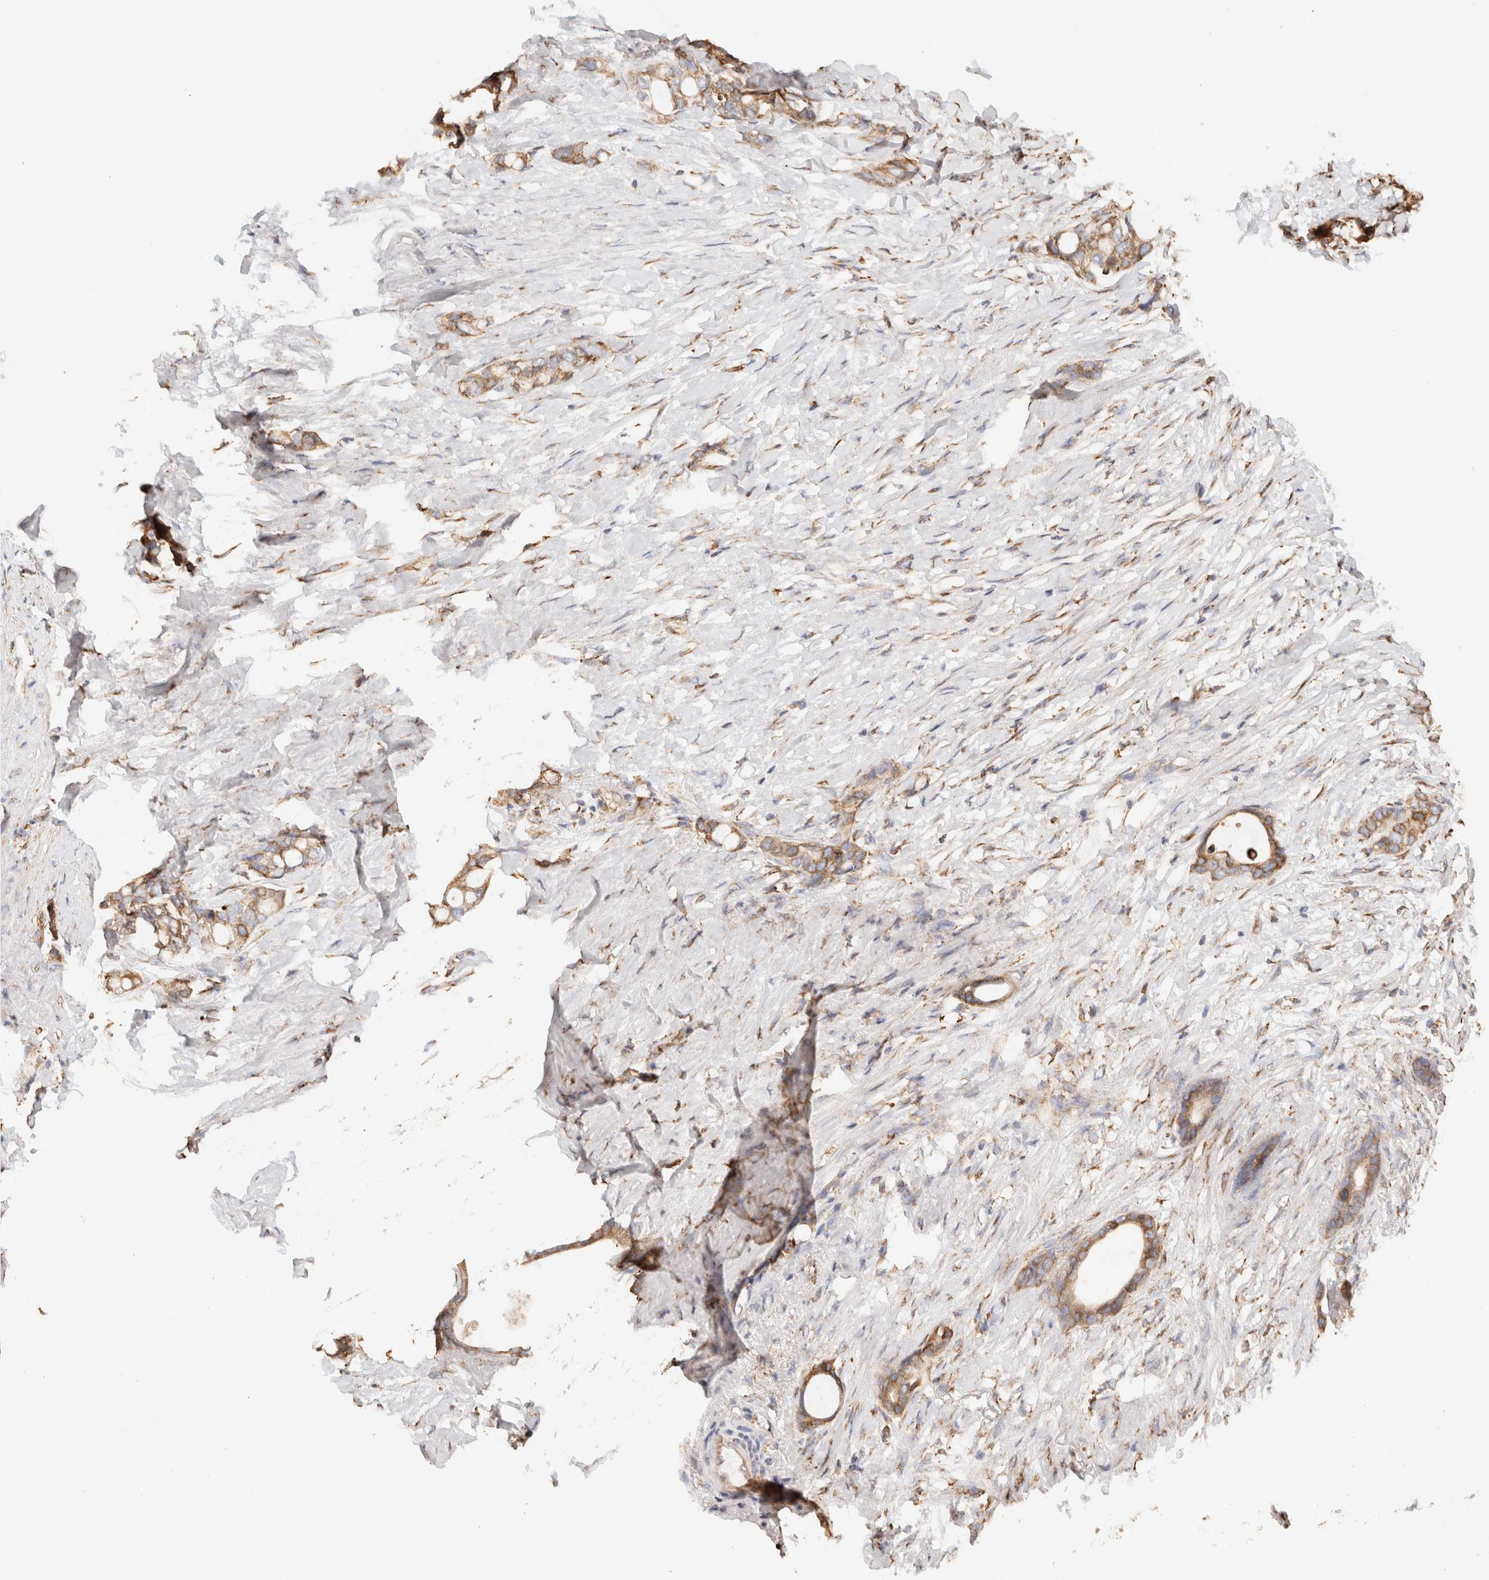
{"staining": {"intensity": "moderate", "quantity": ">75%", "location": "cytoplasmic/membranous"}, "tissue": "stomach cancer", "cell_type": "Tumor cells", "image_type": "cancer", "snomed": [{"axis": "morphology", "description": "Adenocarcinoma, NOS"}, {"axis": "topography", "description": "Stomach"}], "caption": "The immunohistochemical stain labels moderate cytoplasmic/membranous expression in tumor cells of stomach cancer tissue.", "gene": "FER", "patient": {"sex": "female", "age": 75}}